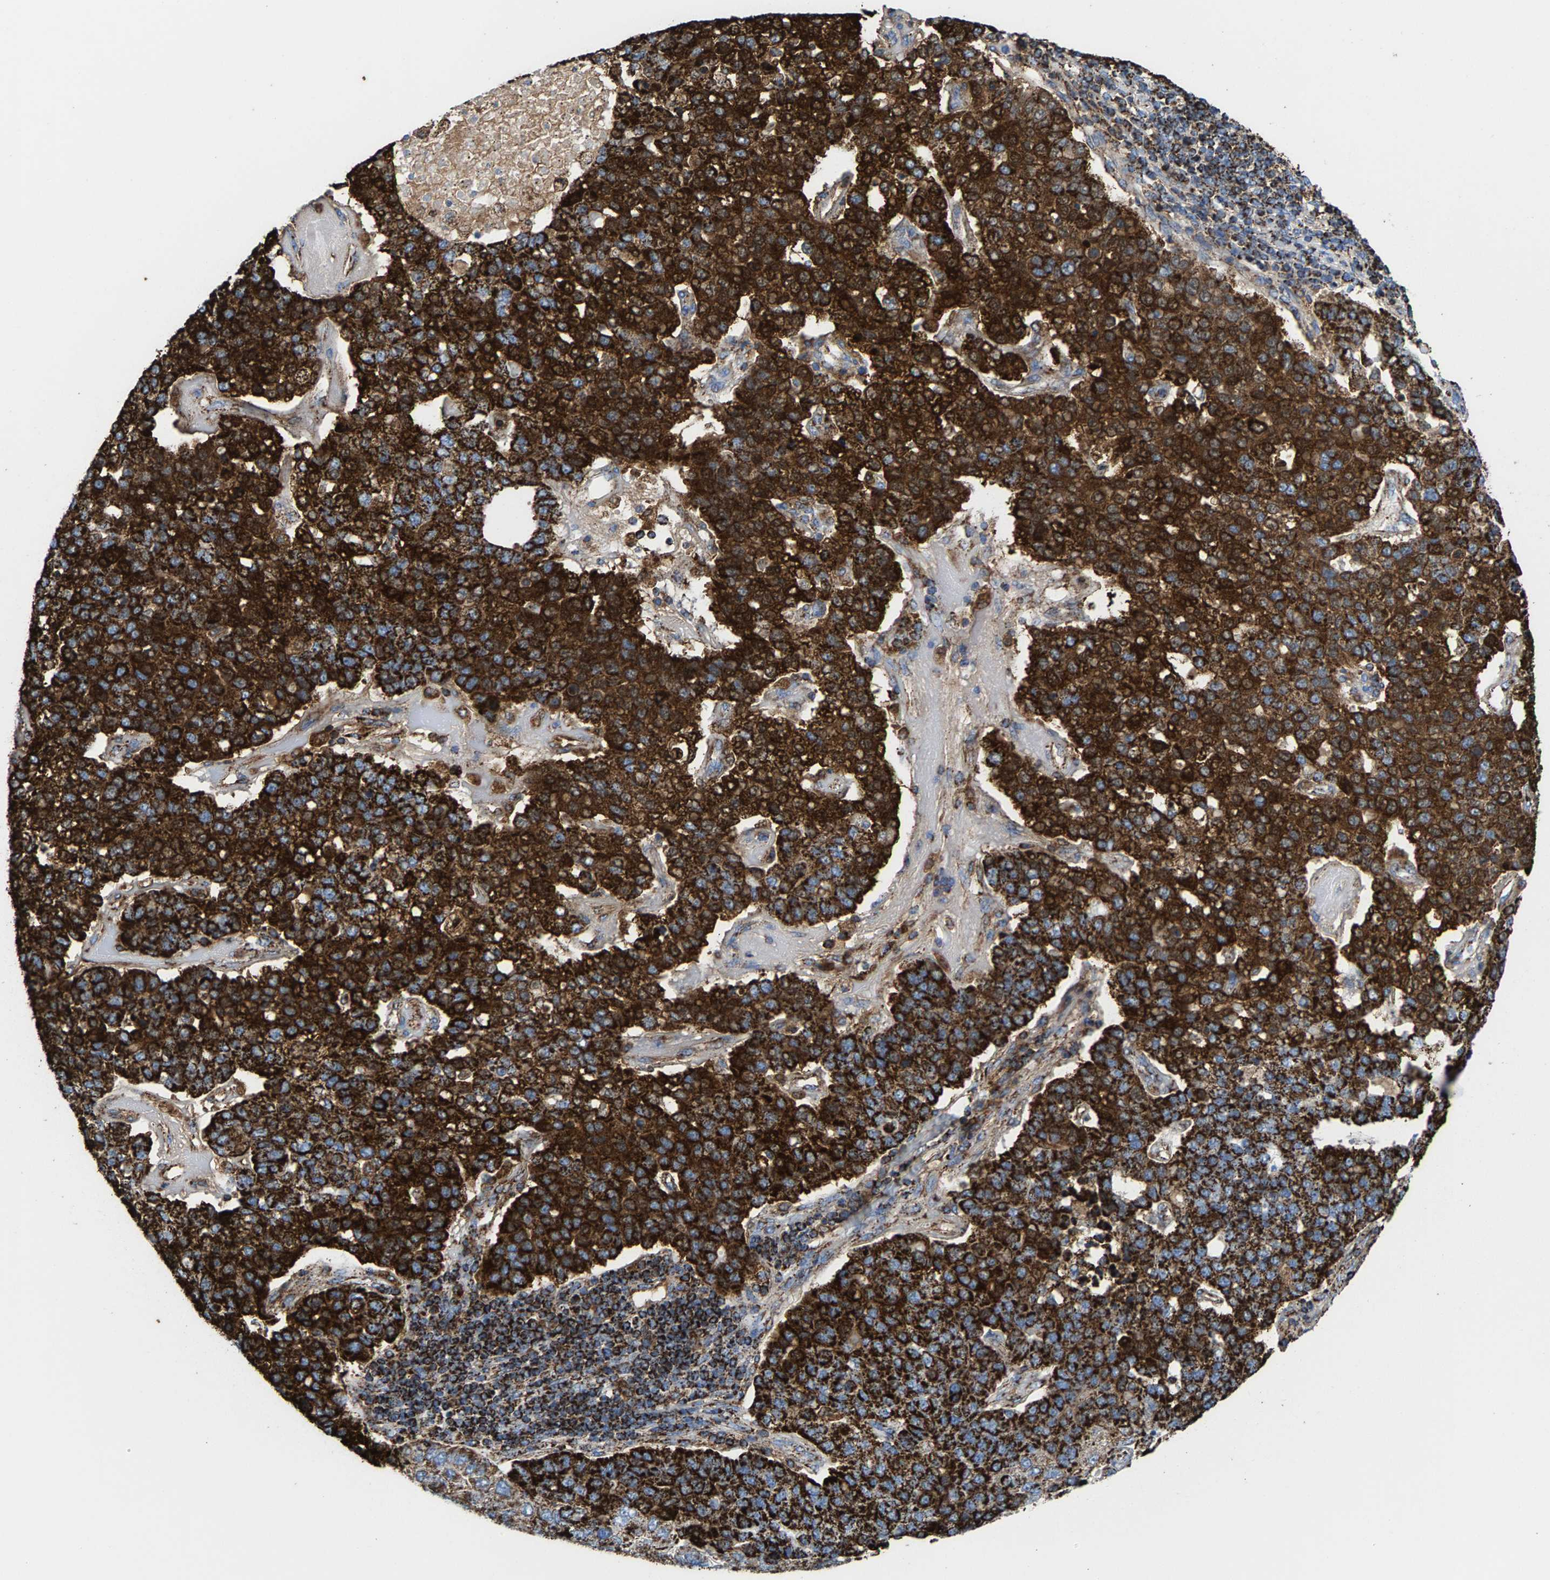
{"staining": {"intensity": "strong", "quantity": ">75%", "location": "cytoplasmic/membranous"}, "tissue": "pancreatic cancer", "cell_type": "Tumor cells", "image_type": "cancer", "snomed": [{"axis": "morphology", "description": "Adenocarcinoma, NOS"}, {"axis": "topography", "description": "Pancreas"}], "caption": "A photomicrograph of adenocarcinoma (pancreatic) stained for a protein exhibits strong cytoplasmic/membranous brown staining in tumor cells.", "gene": "ECHS1", "patient": {"sex": "female", "age": 61}}